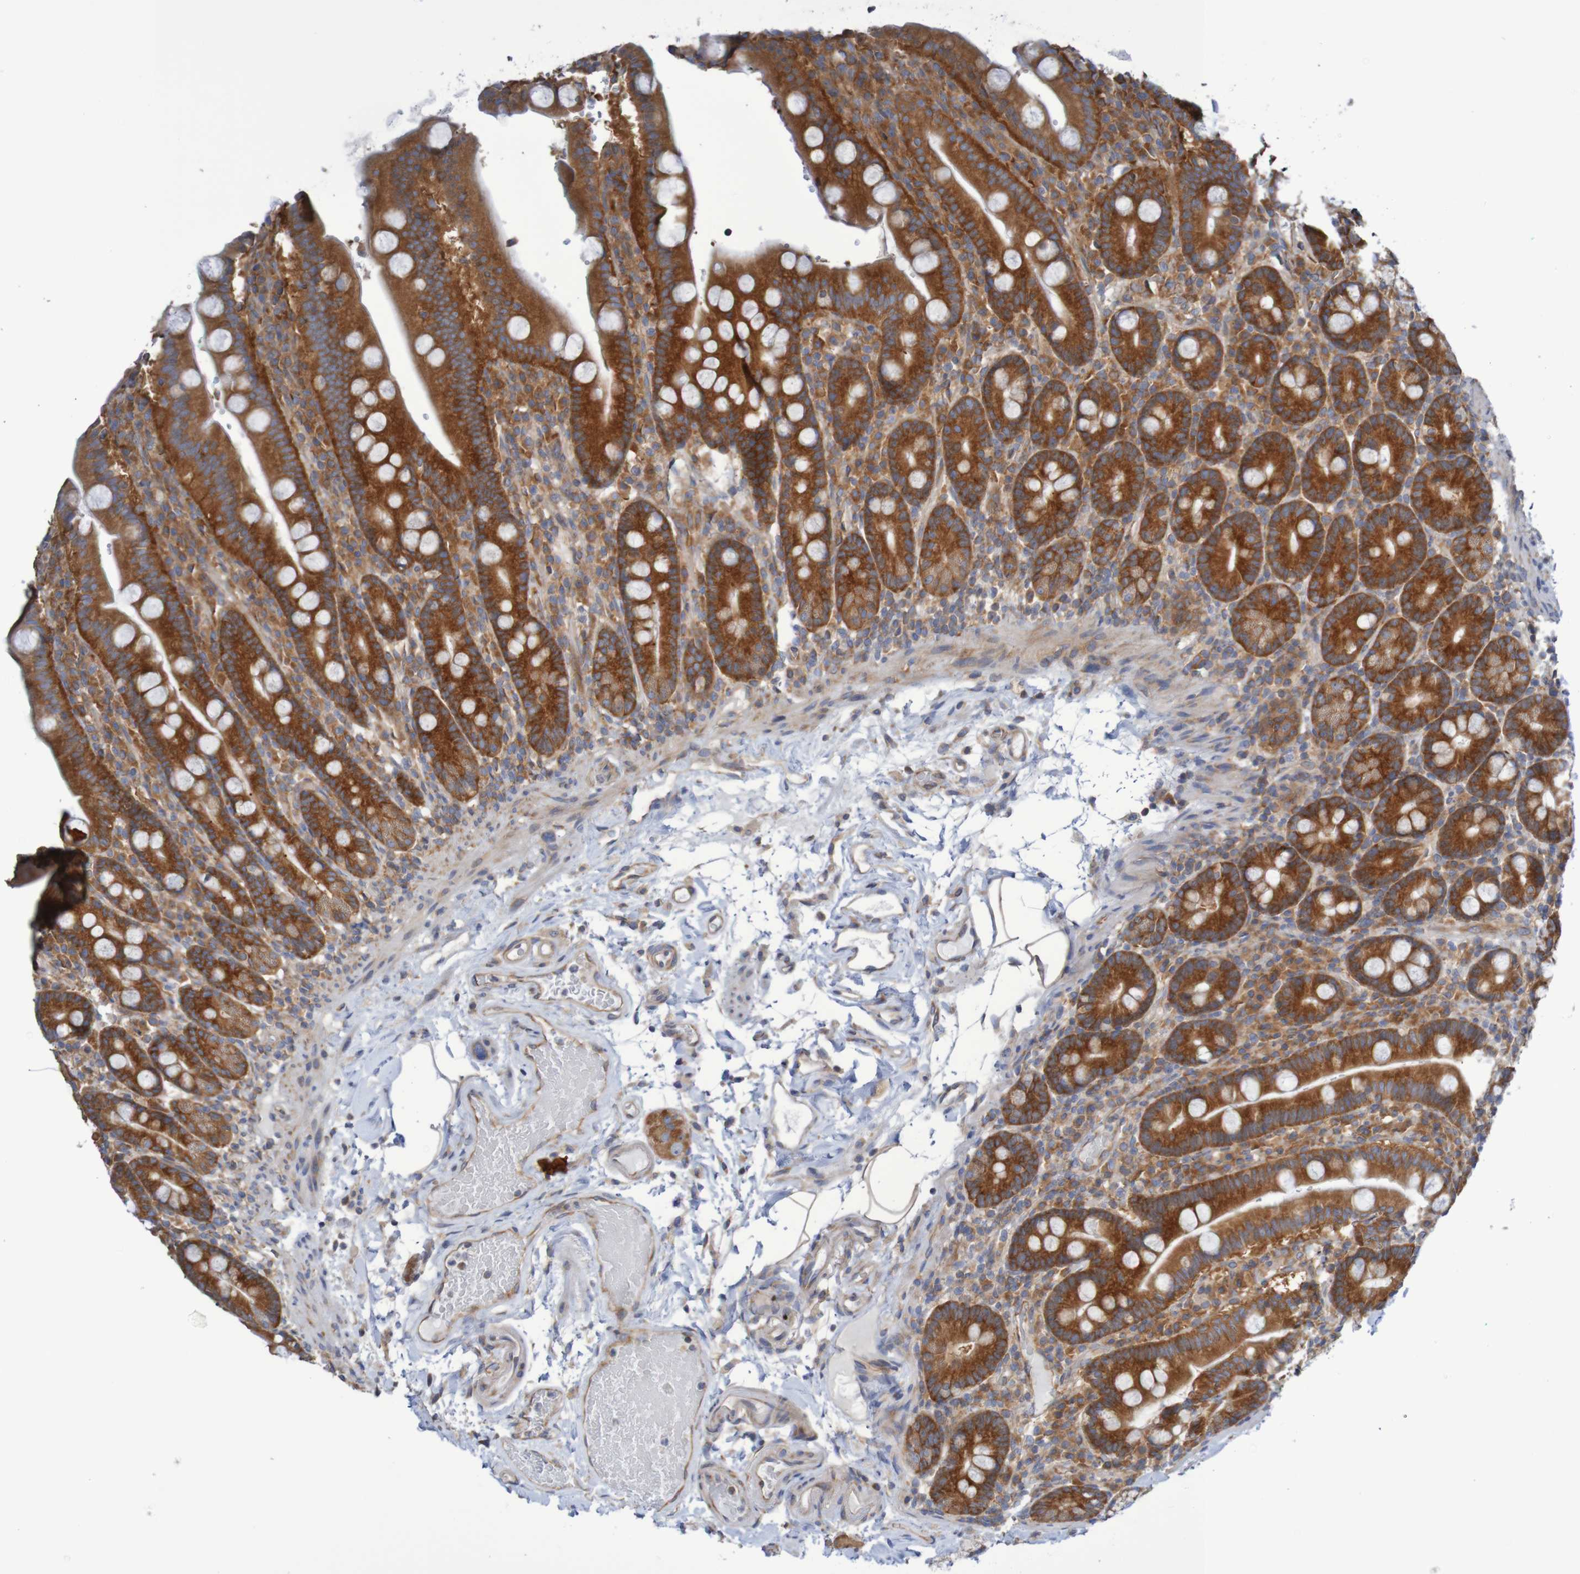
{"staining": {"intensity": "strong", "quantity": ">75%", "location": "cytoplasmic/membranous"}, "tissue": "duodenum", "cell_type": "Glandular cells", "image_type": "normal", "snomed": [{"axis": "morphology", "description": "Normal tissue, NOS"}, {"axis": "topography", "description": "Small intestine, NOS"}], "caption": "Strong cytoplasmic/membranous protein positivity is present in approximately >75% of glandular cells in duodenum. Using DAB (brown) and hematoxylin (blue) stains, captured at high magnification using brightfield microscopy.", "gene": "LRRC47", "patient": {"sex": "female", "age": 71}}